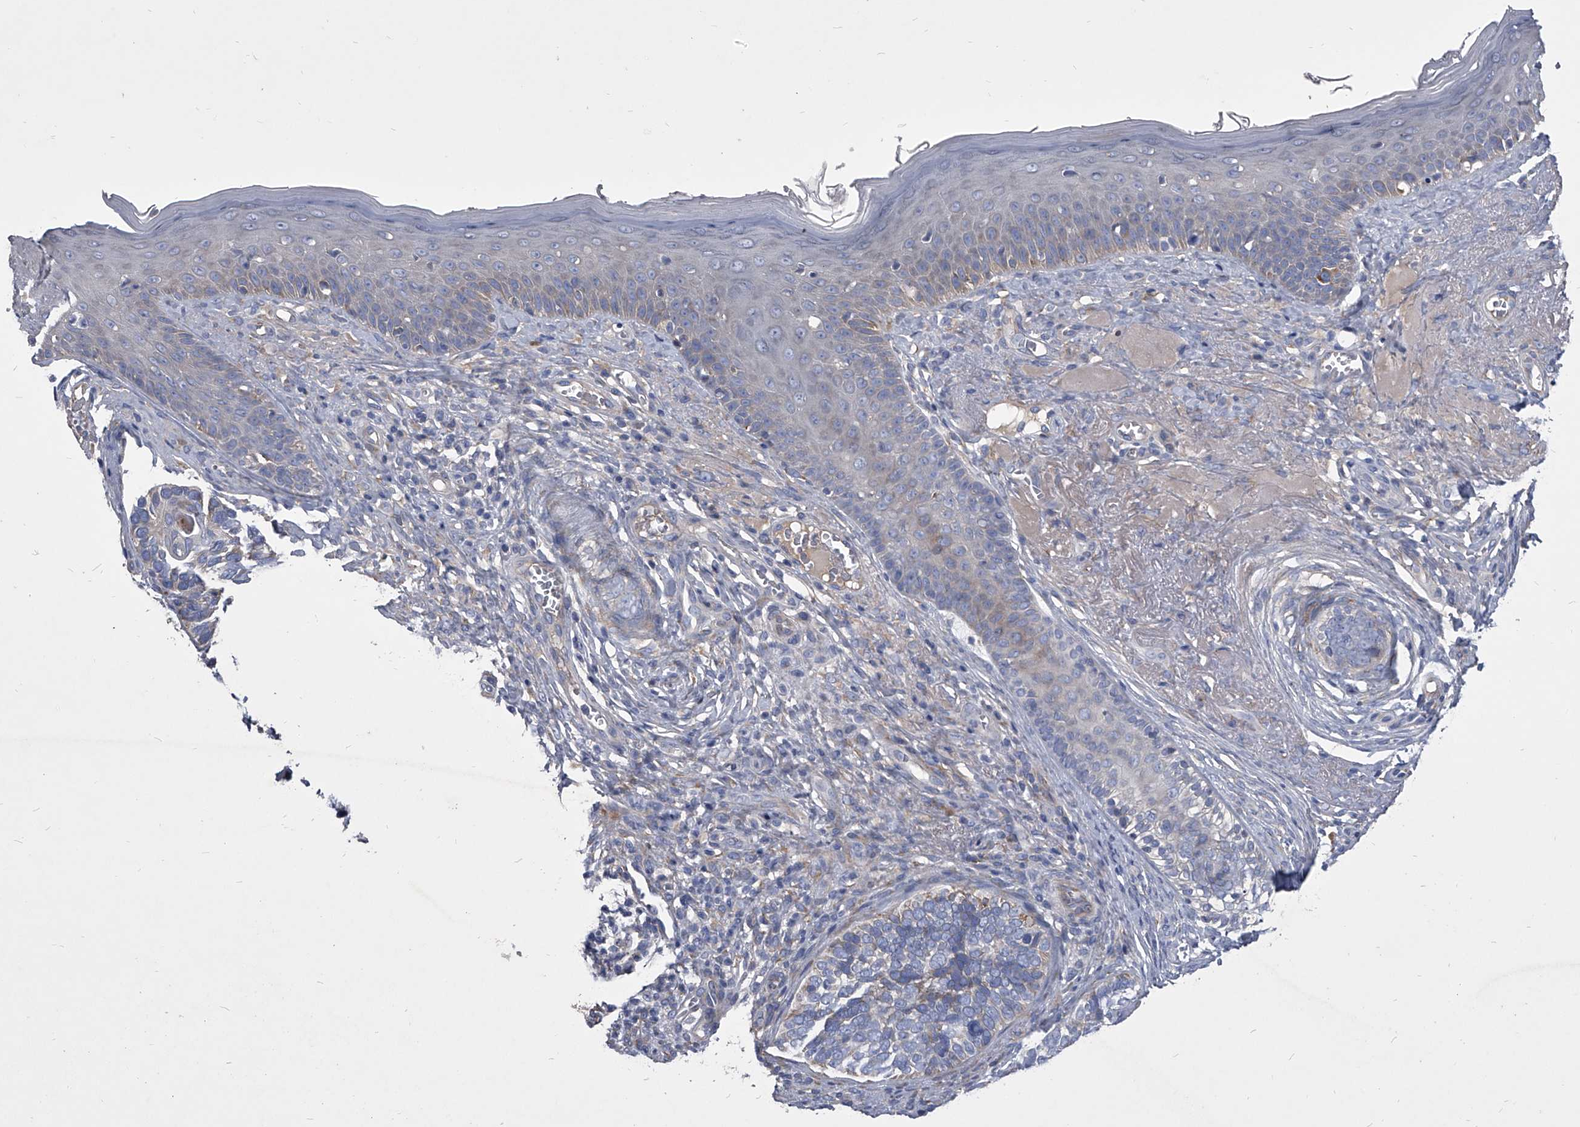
{"staining": {"intensity": "negative", "quantity": "none", "location": "none"}, "tissue": "skin cancer", "cell_type": "Tumor cells", "image_type": "cancer", "snomed": [{"axis": "morphology", "description": "Basal cell carcinoma"}, {"axis": "topography", "description": "Skin"}], "caption": "An immunohistochemistry micrograph of skin cancer is shown. There is no staining in tumor cells of skin cancer.", "gene": "CCR4", "patient": {"sex": "male", "age": 62}}